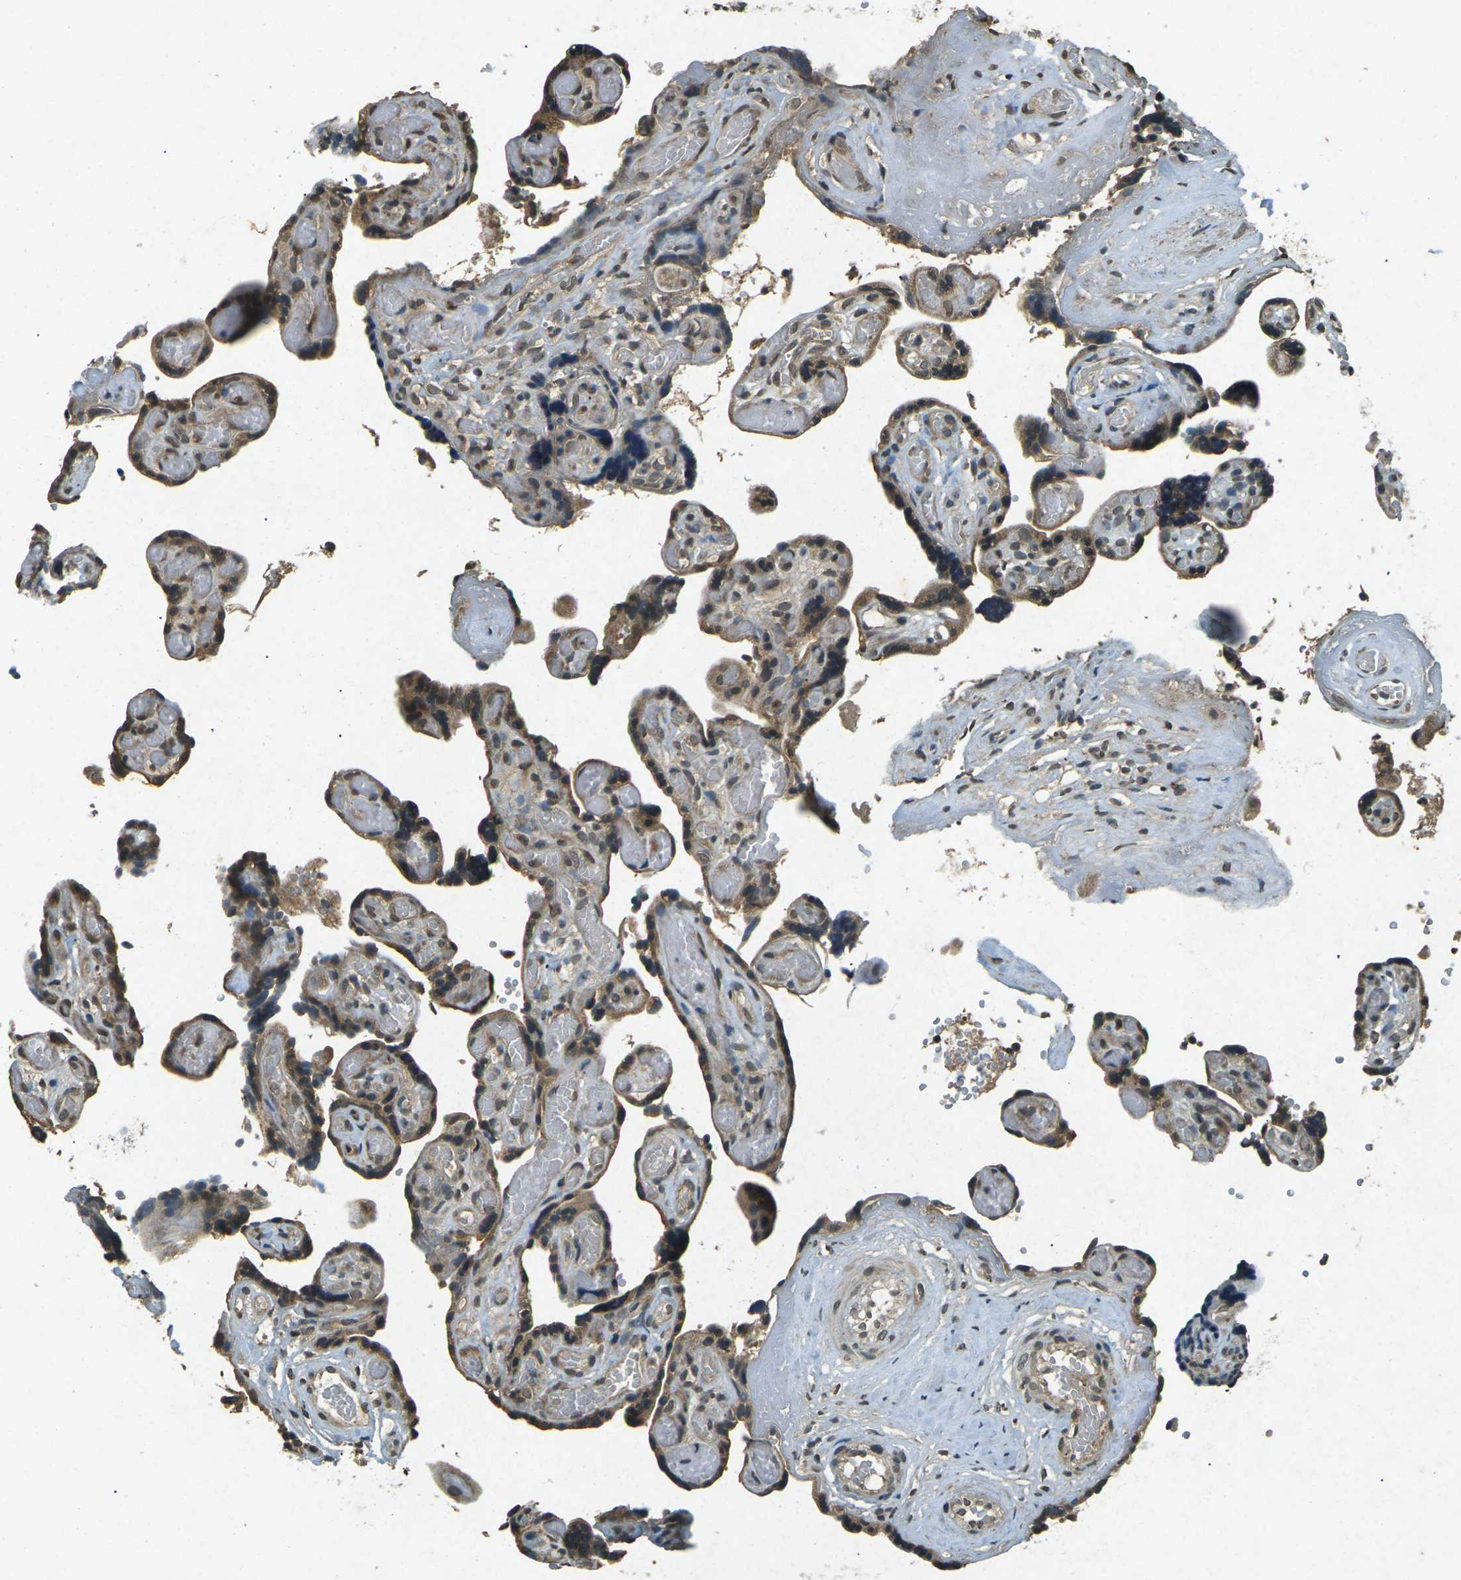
{"staining": {"intensity": "moderate", "quantity": ">75%", "location": "cytoplasmic/membranous"}, "tissue": "placenta", "cell_type": "Trophoblastic cells", "image_type": "normal", "snomed": [{"axis": "morphology", "description": "Normal tissue, NOS"}, {"axis": "topography", "description": "Placenta"}], "caption": "Trophoblastic cells show medium levels of moderate cytoplasmic/membranous expression in about >75% of cells in unremarkable placenta.", "gene": "PDE2A", "patient": {"sex": "female", "age": 30}}